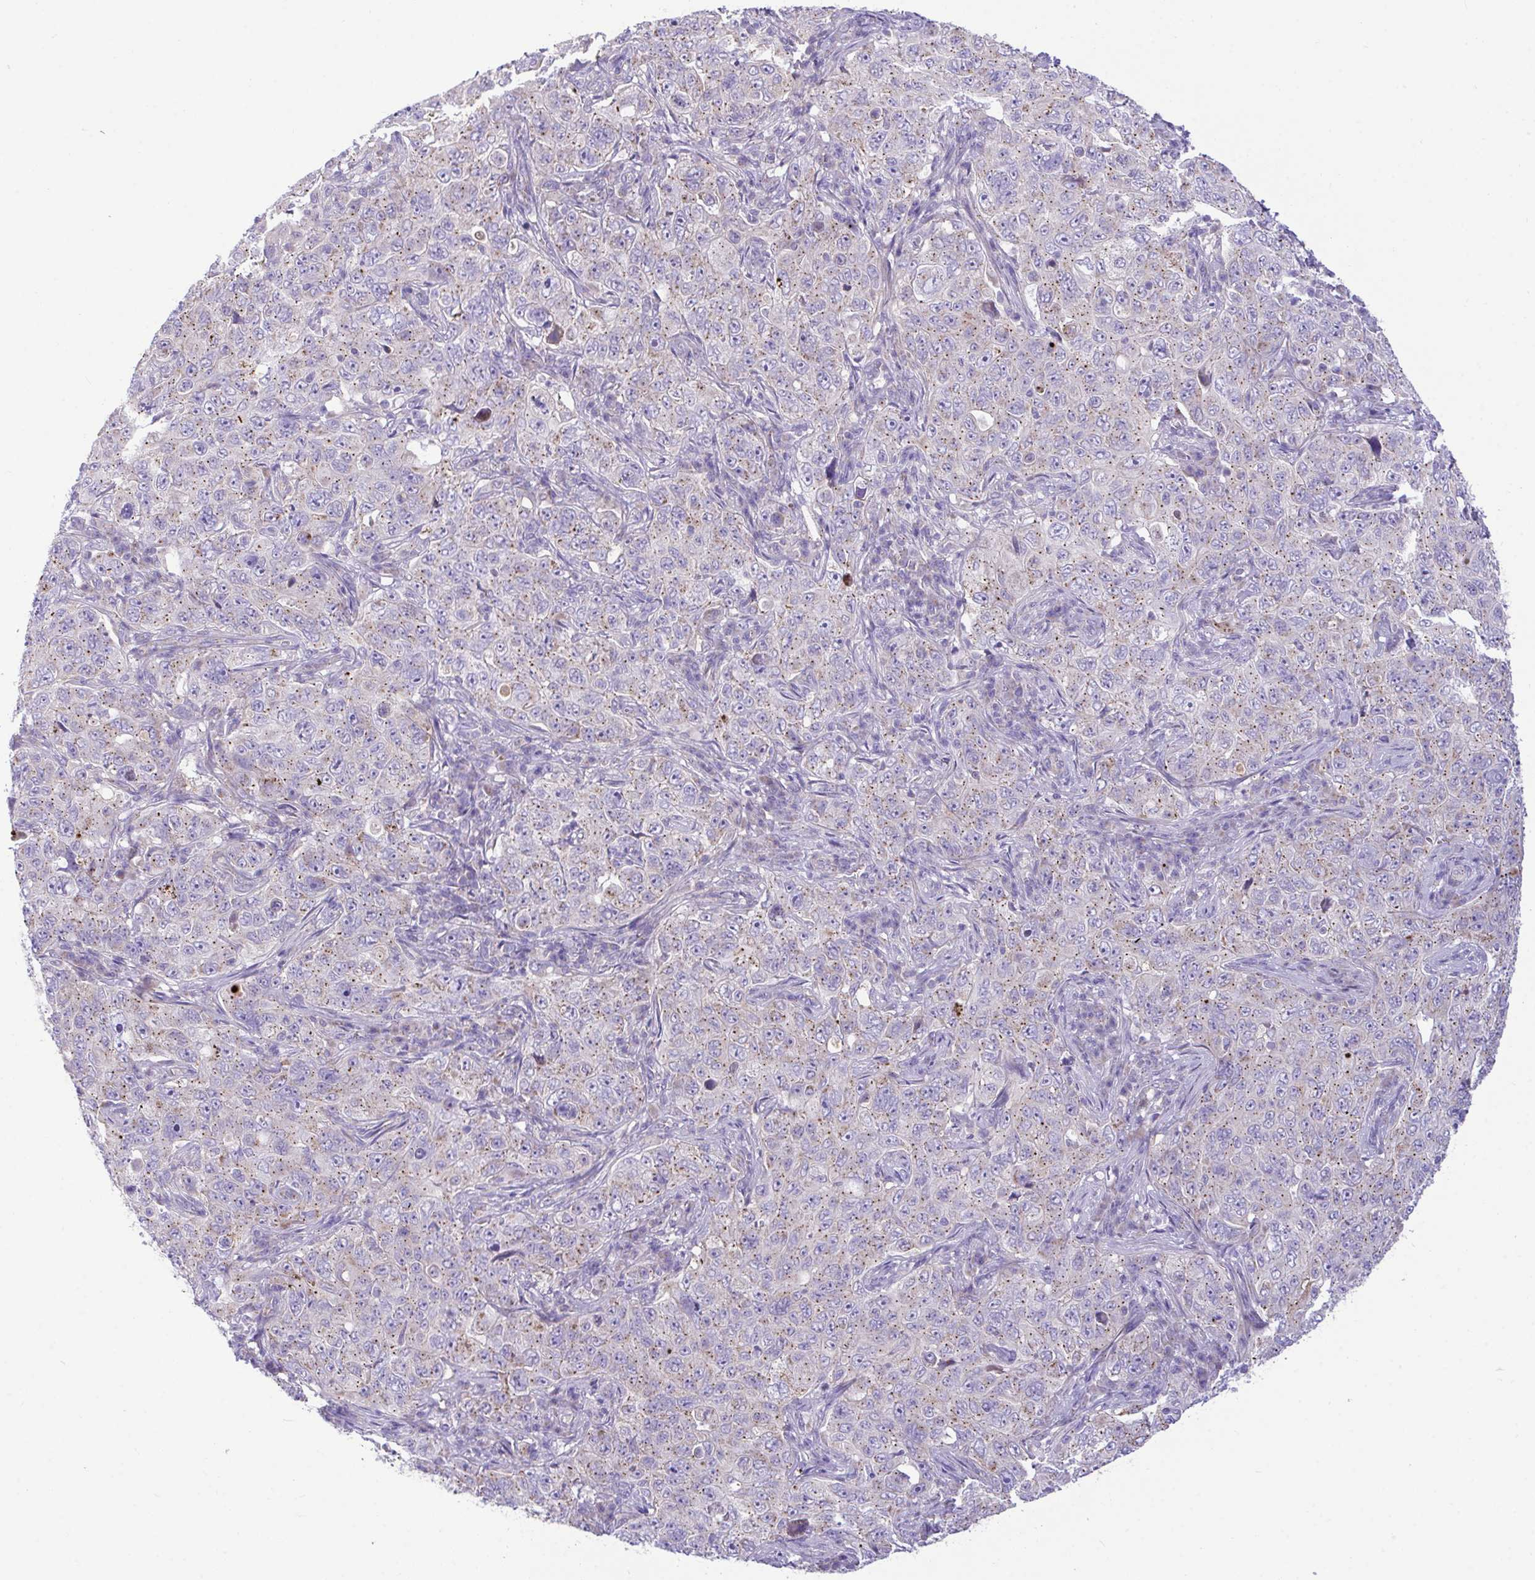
{"staining": {"intensity": "weak", "quantity": "25%-75%", "location": "cytoplasmic/membranous"}, "tissue": "pancreatic cancer", "cell_type": "Tumor cells", "image_type": "cancer", "snomed": [{"axis": "morphology", "description": "Adenocarcinoma, NOS"}, {"axis": "topography", "description": "Pancreas"}], "caption": "The photomicrograph exhibits immunohistochemical staining of pancreatic adenocarcinoma. There is weak cytoplasmic/membranous staining is appreciated in about 25%-75% of tumor cells. Immunohistochemistry (ihc) stains the protein of interest in brown and the nuclei are stained blue.", "gene": "MRPS16", "patient": {"sex": "male", "age": 68}}